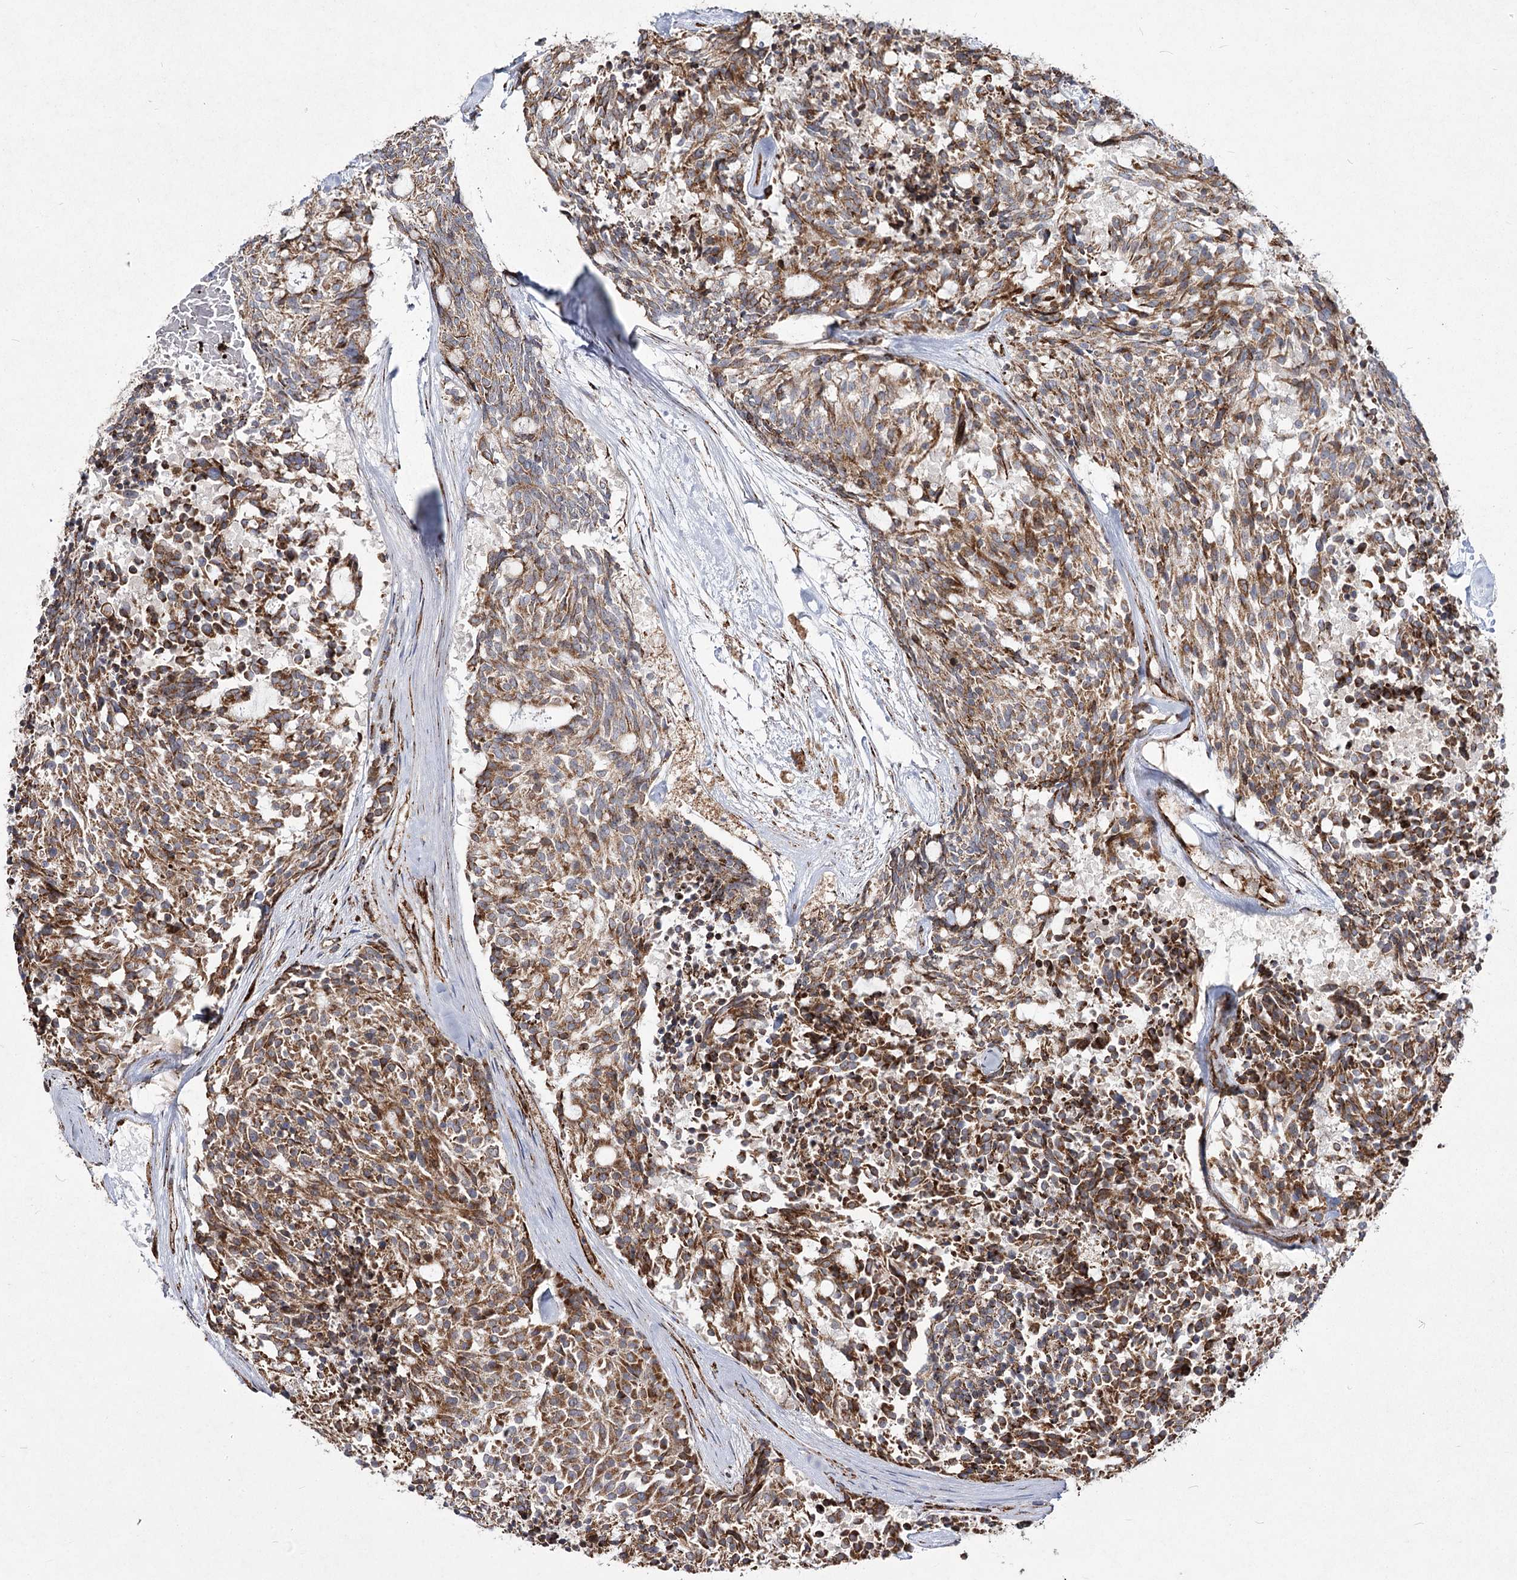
{"staining": {"intensity": "moderate", "quantity": ">75%", "location": "cytoplasmic/membranous"}, "tissue": "carcinoid", "cell_type": "Tumor cells", "image_type": "cancer", "snomed": [{"axis": "morphology", "description": "Carcinoid, malignant, NOS"}, {"axis": "topography", "description": "Pancreas"}], "caption": "Approximately >75% of tumor cells in human carcinoid reveal moderate cytoplasmic/membranous protein expression as visualized by brown immunohistochemical staining.", "gene": "NHLRC2", "patient": {"sex": "female", "age": 54}}